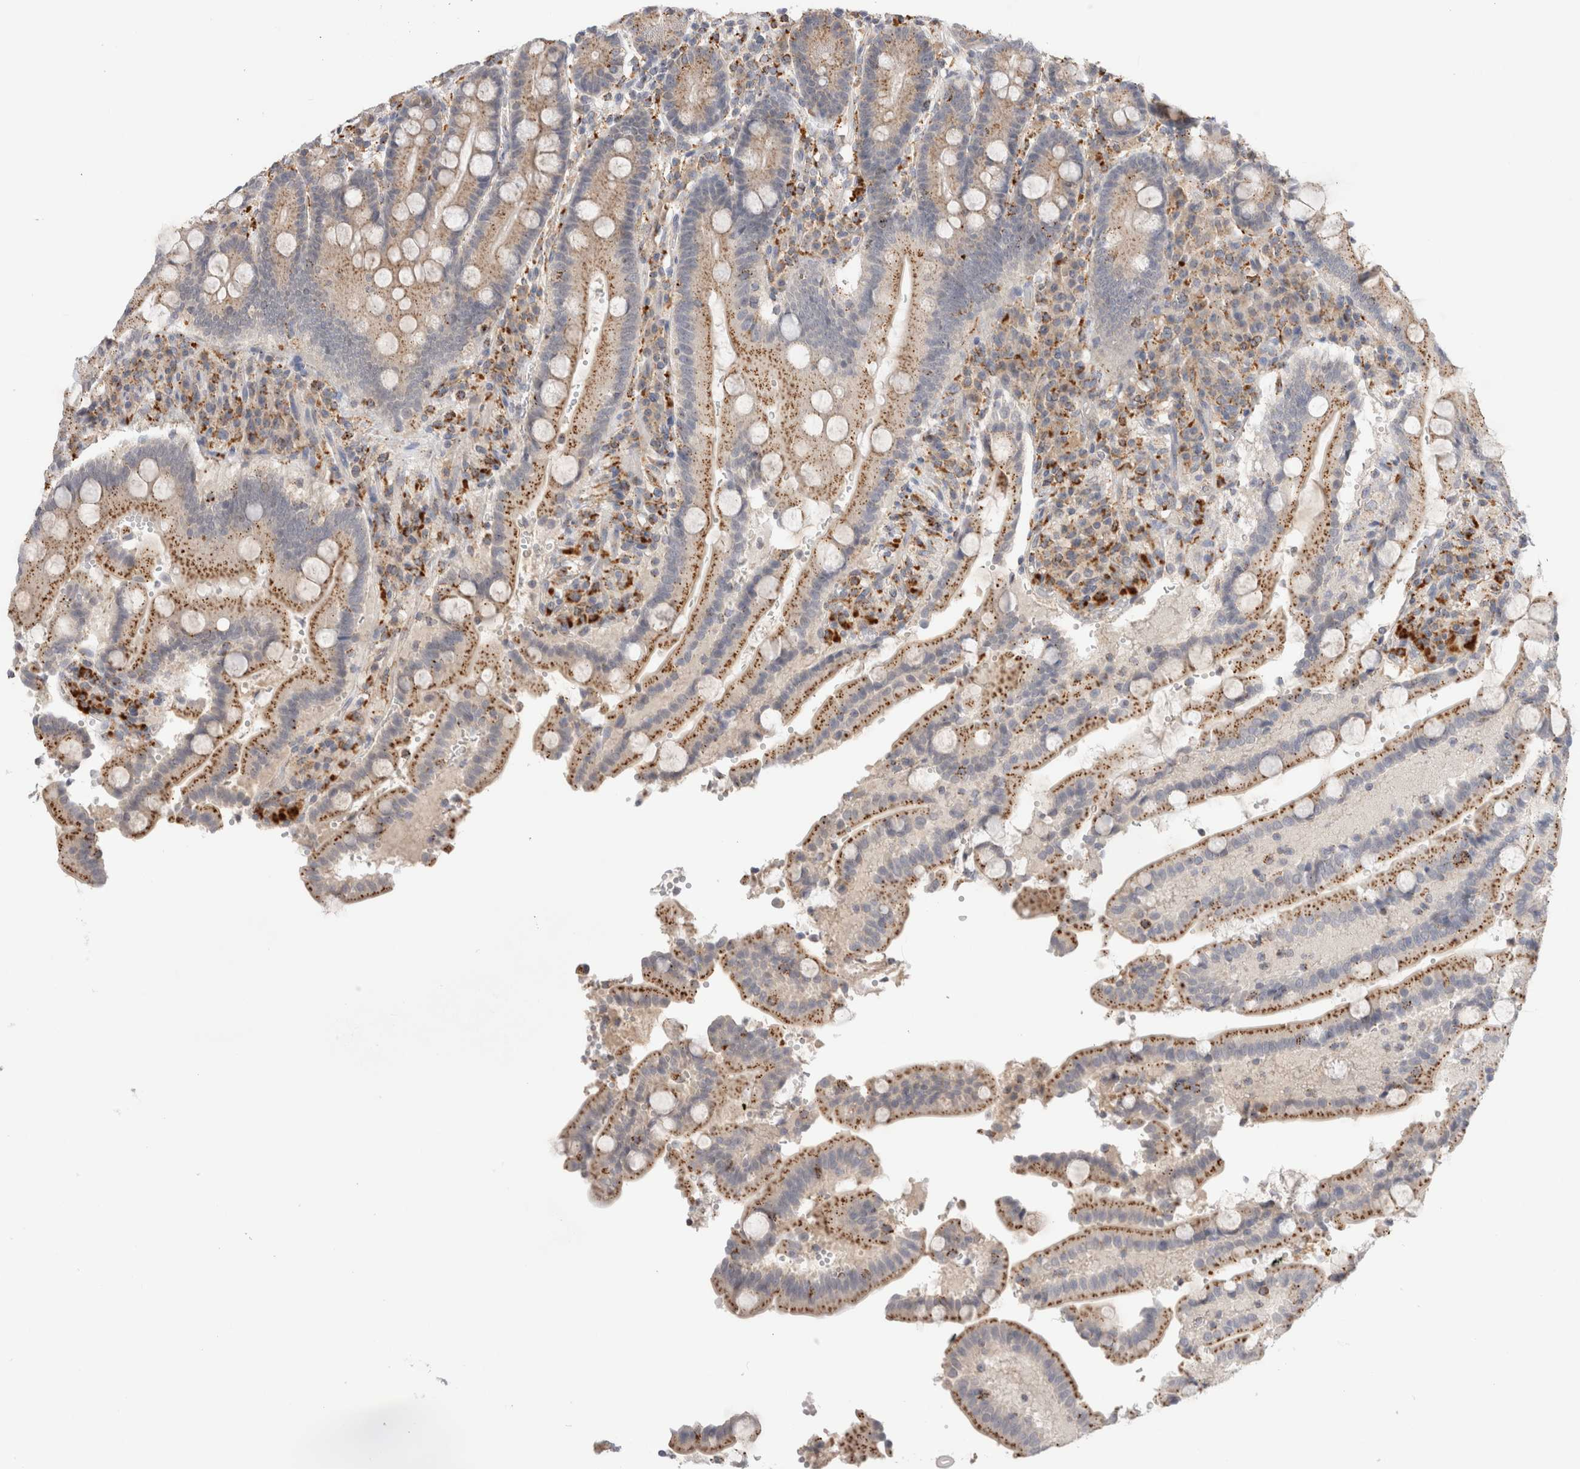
{"staining": {"intensity": "moderate", "quantity": ">75%", "location": "cytoplasmic/membranous"}, "tissue": "duodenum", "cell_type": "Glandular cells", "image_type": "normal", "snomed": [{"axis": "morphology", "description": "Normal tissue, NOS"}, {"axis": "topography", "description": "Small intestine, NOS"}], "caption": "Immunohistochemical staining of unremarkable human duodenum exhibits medium levels of moderate cytoplasmic/membranous expression in about >75% of glandular cells. (DAB (3,3'-diaminobenzidine) IHC, brown staining for protein, blue staining for nuclei).", "gene": "GNS", "patient": {"sex": "female", "age": 71}}